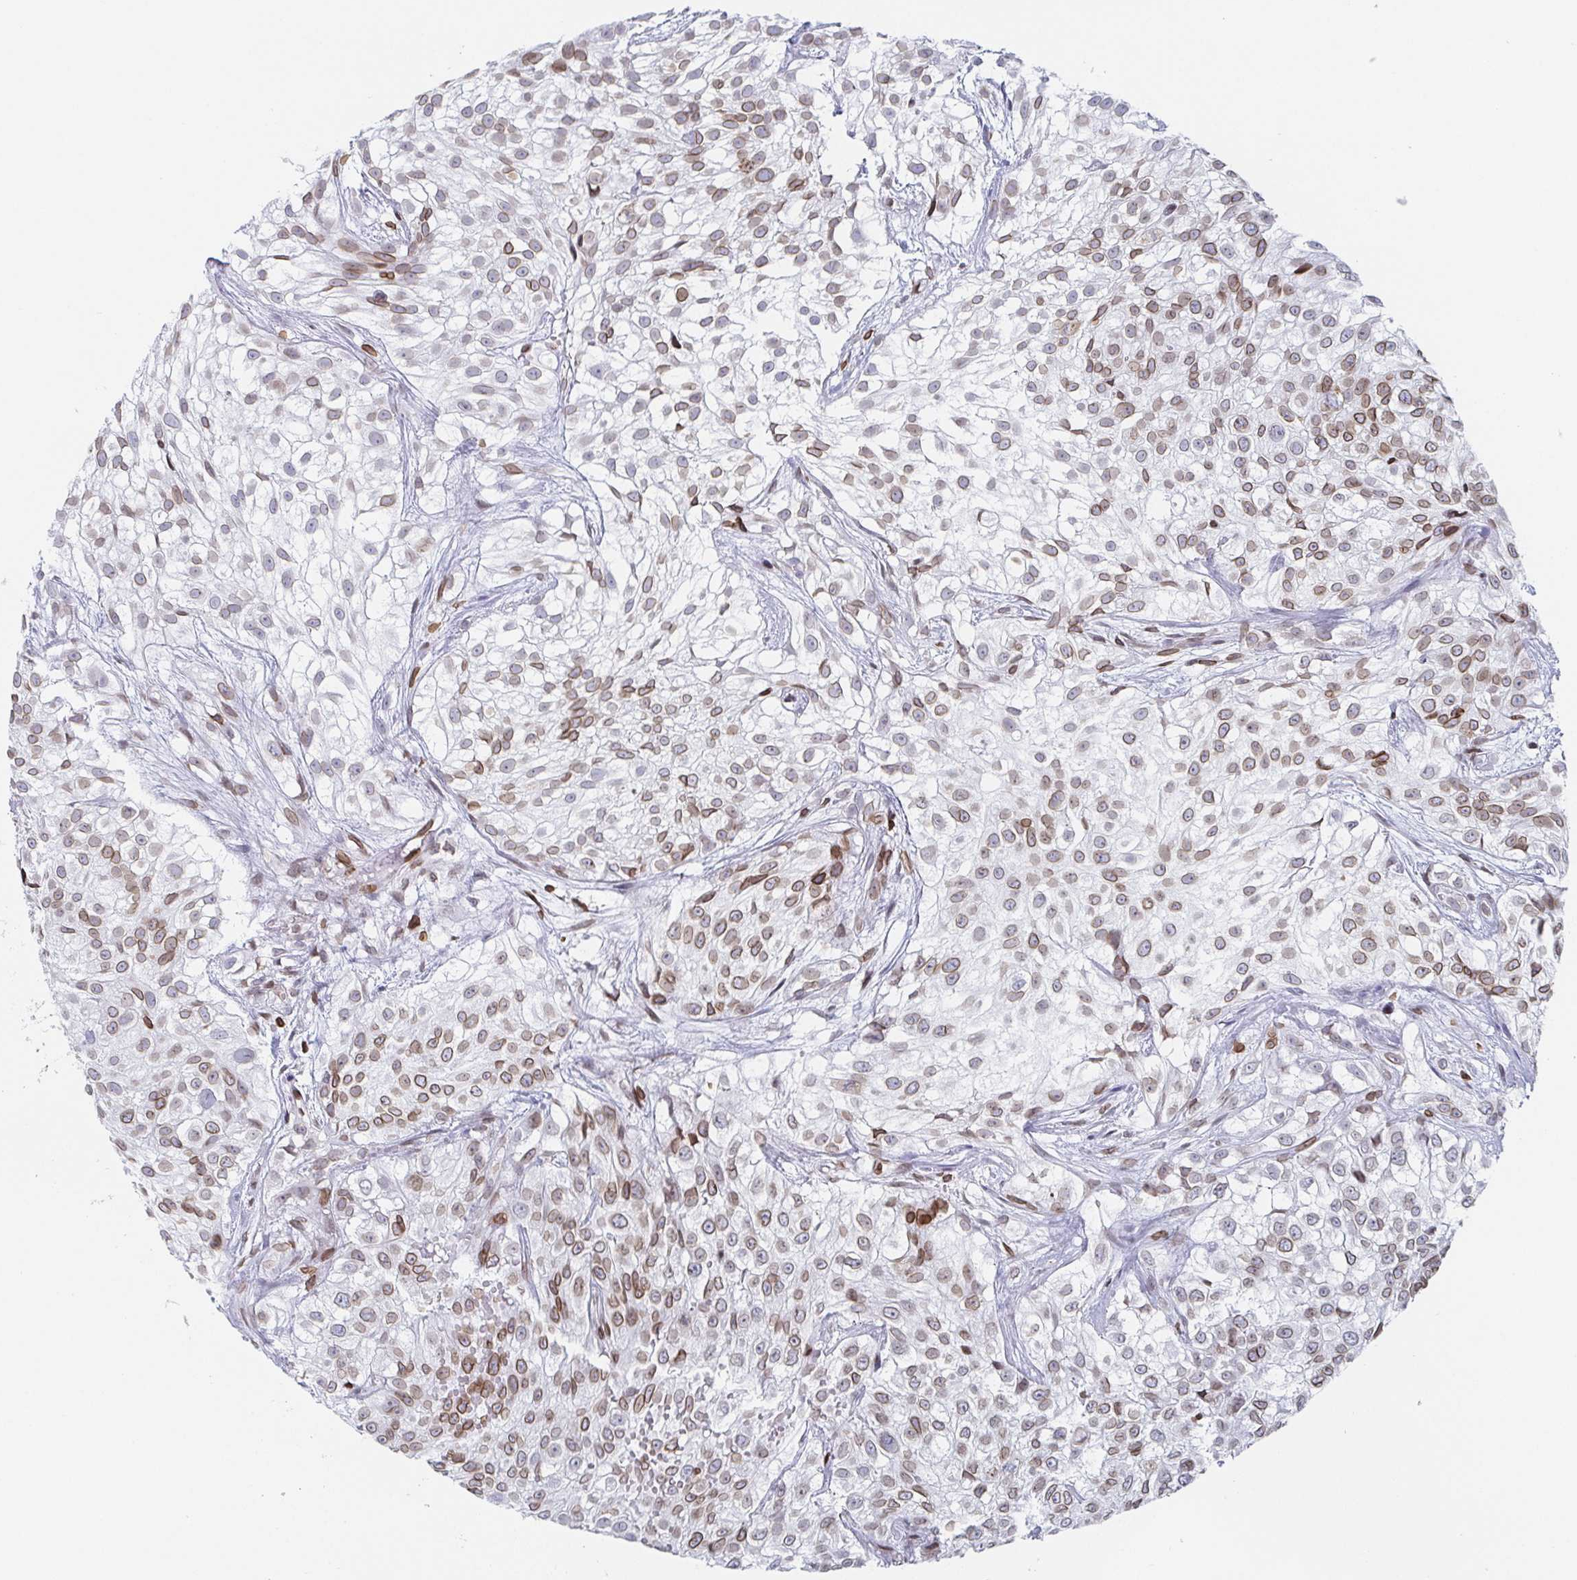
{"staining": {"intensity": "moderate", "quantity": "25%-75%", "location": "cytoplasmic/membranous,nuclear"}, "tissue": "urothelial cancer", "cell_type": "Tumor cells", "image_type": "cancer", "snomed": [{"axis": "morphology", "description": "Urothelial carcinoma, High grade"}, {"axis": "topography", "description": "Urinary bladder"}], "caption": "Protein staining demonstrates moderate cytoplasmic/membranous and nuclear staining in about 25%-75% of tumor cells in urothelial cancer.", "gene": "BTBD7", "patient": {"sex": "male", "age": 56}}